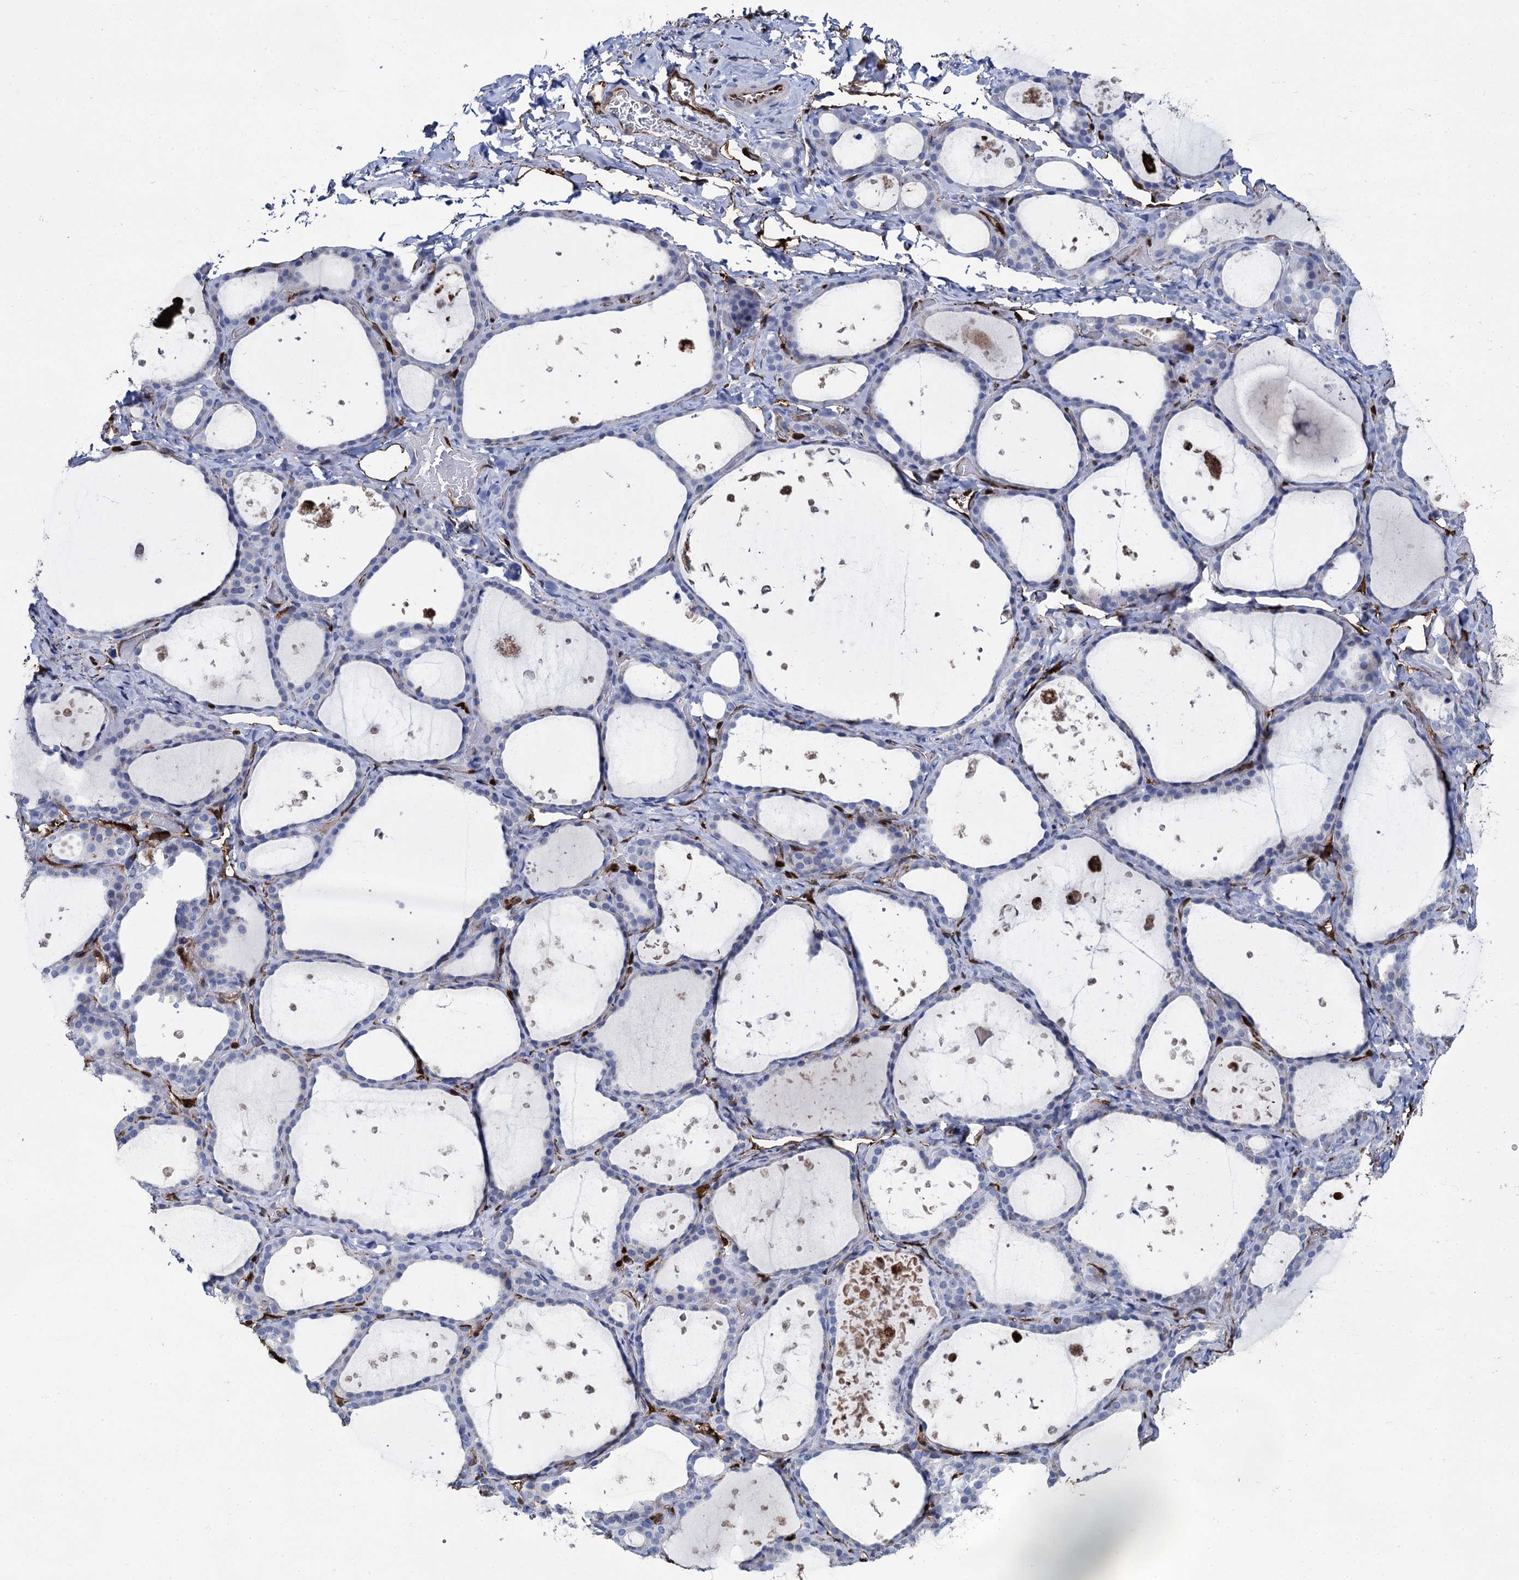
{"staining": {"intensity": "negative", "quantity": "none", "location": "none"}, "tissue": "thyroid gland", "cell_type": "Glandular cells", "image_type": "normal", "snomed": [{"axis": "morphology", "description": "Normal tissue, NOS"}, {"axis": "topography", "description": "Thyroid gland"}], "caption": "This is an immunohistochemistry (IHC) photomicrograph of normal thyroid gland. There is no positivity in glandular cells.", "gene": "FABP5", "patient": {"sex": "female", "age": 44}}